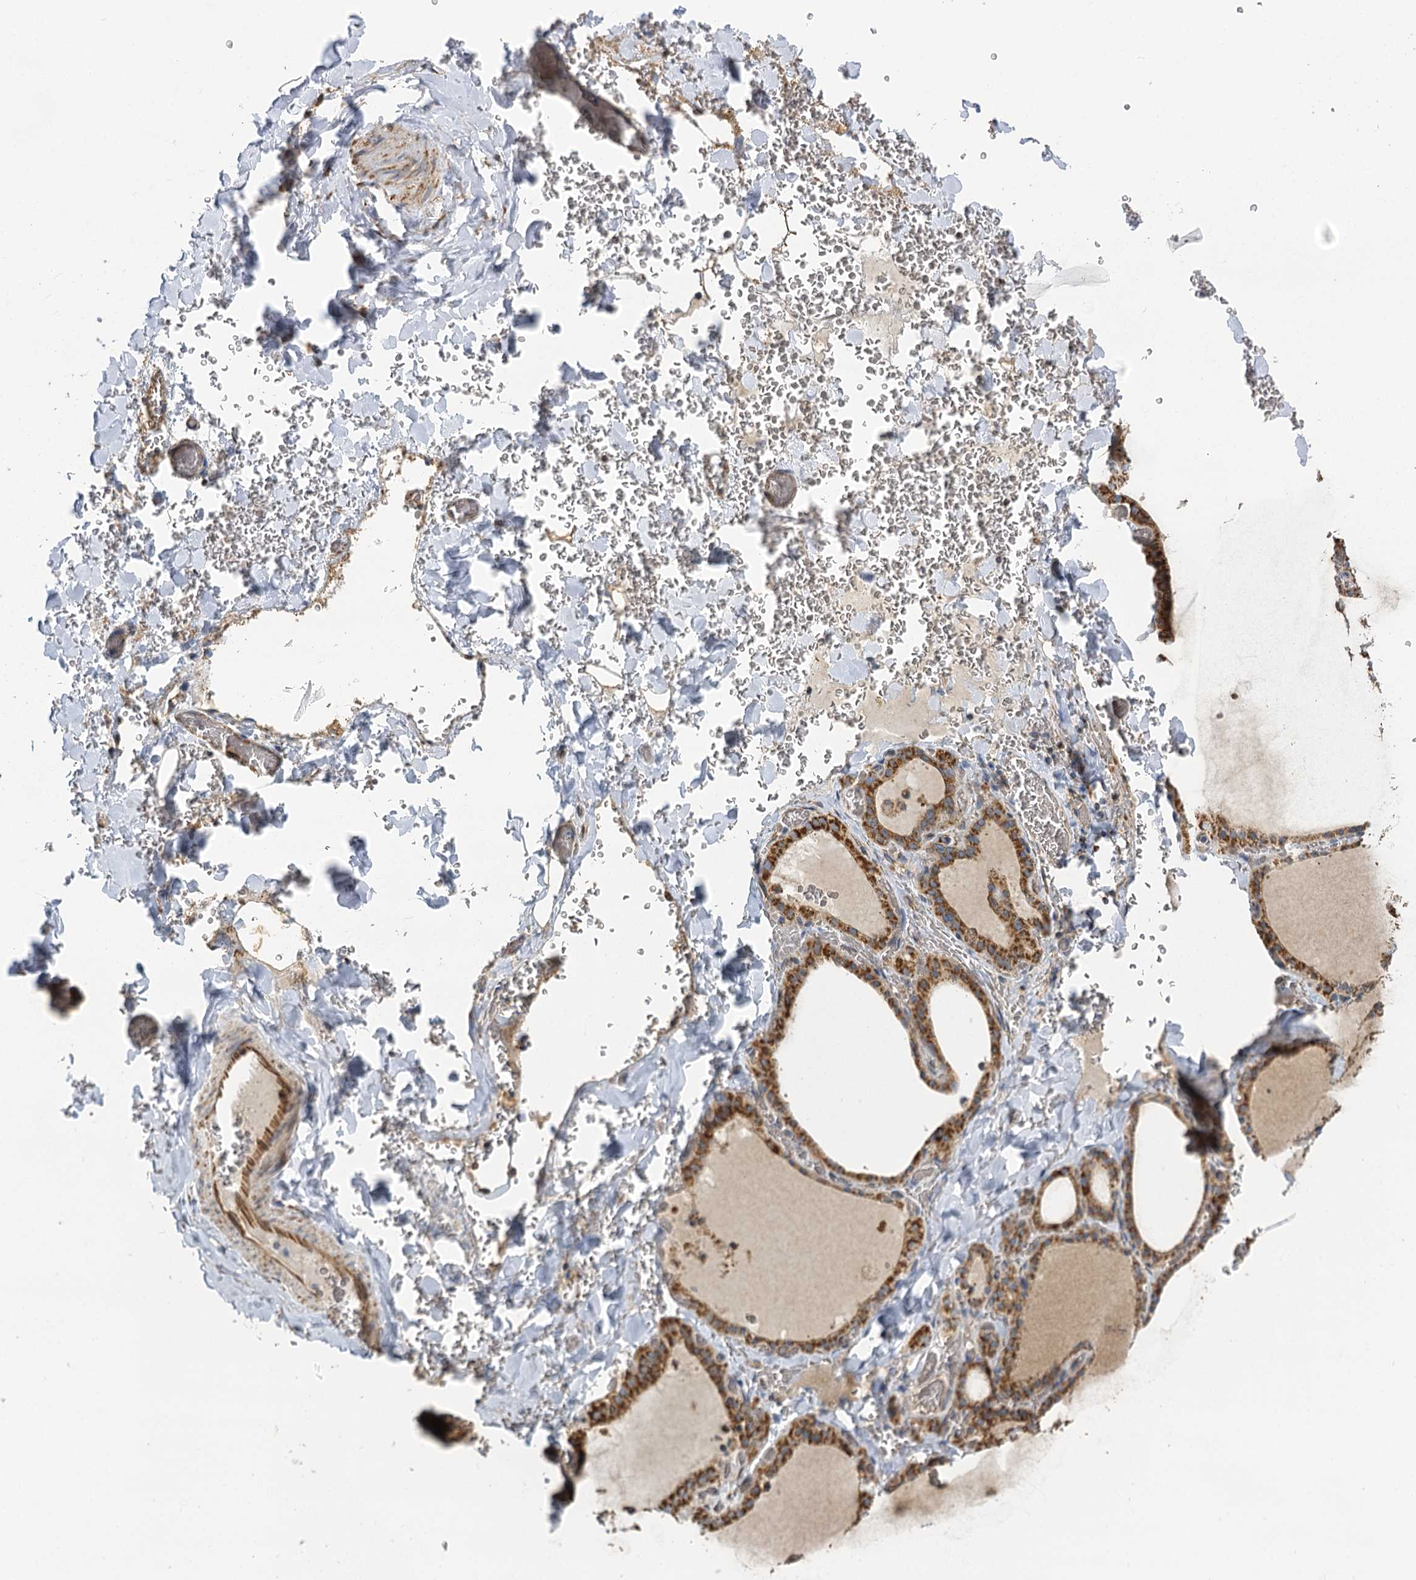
{"staining": {"intensity": "moderate", "quantity": ">75%", "location": "cytoplasmic/membranous"}, "tissue": "thyroid gland", "cell_type": "Glandular cells", "image_type": "normal", "snomed": [{"axis": "morphology", "description": "Normal tissue, NOS"}, {"axis": "topography", "description": "Thyroid gland"}], "caption": "Thyroid gland stained with immunohistochemistry (IHC) reveals moderate cytoplasmic/membranous positivity in about >75% of glandular cells. The protein of interest is shown in brown color, while the nuclei are stained blue.", "gene": "IL11RA", "patient": {"sex": "female", "age": 39}}